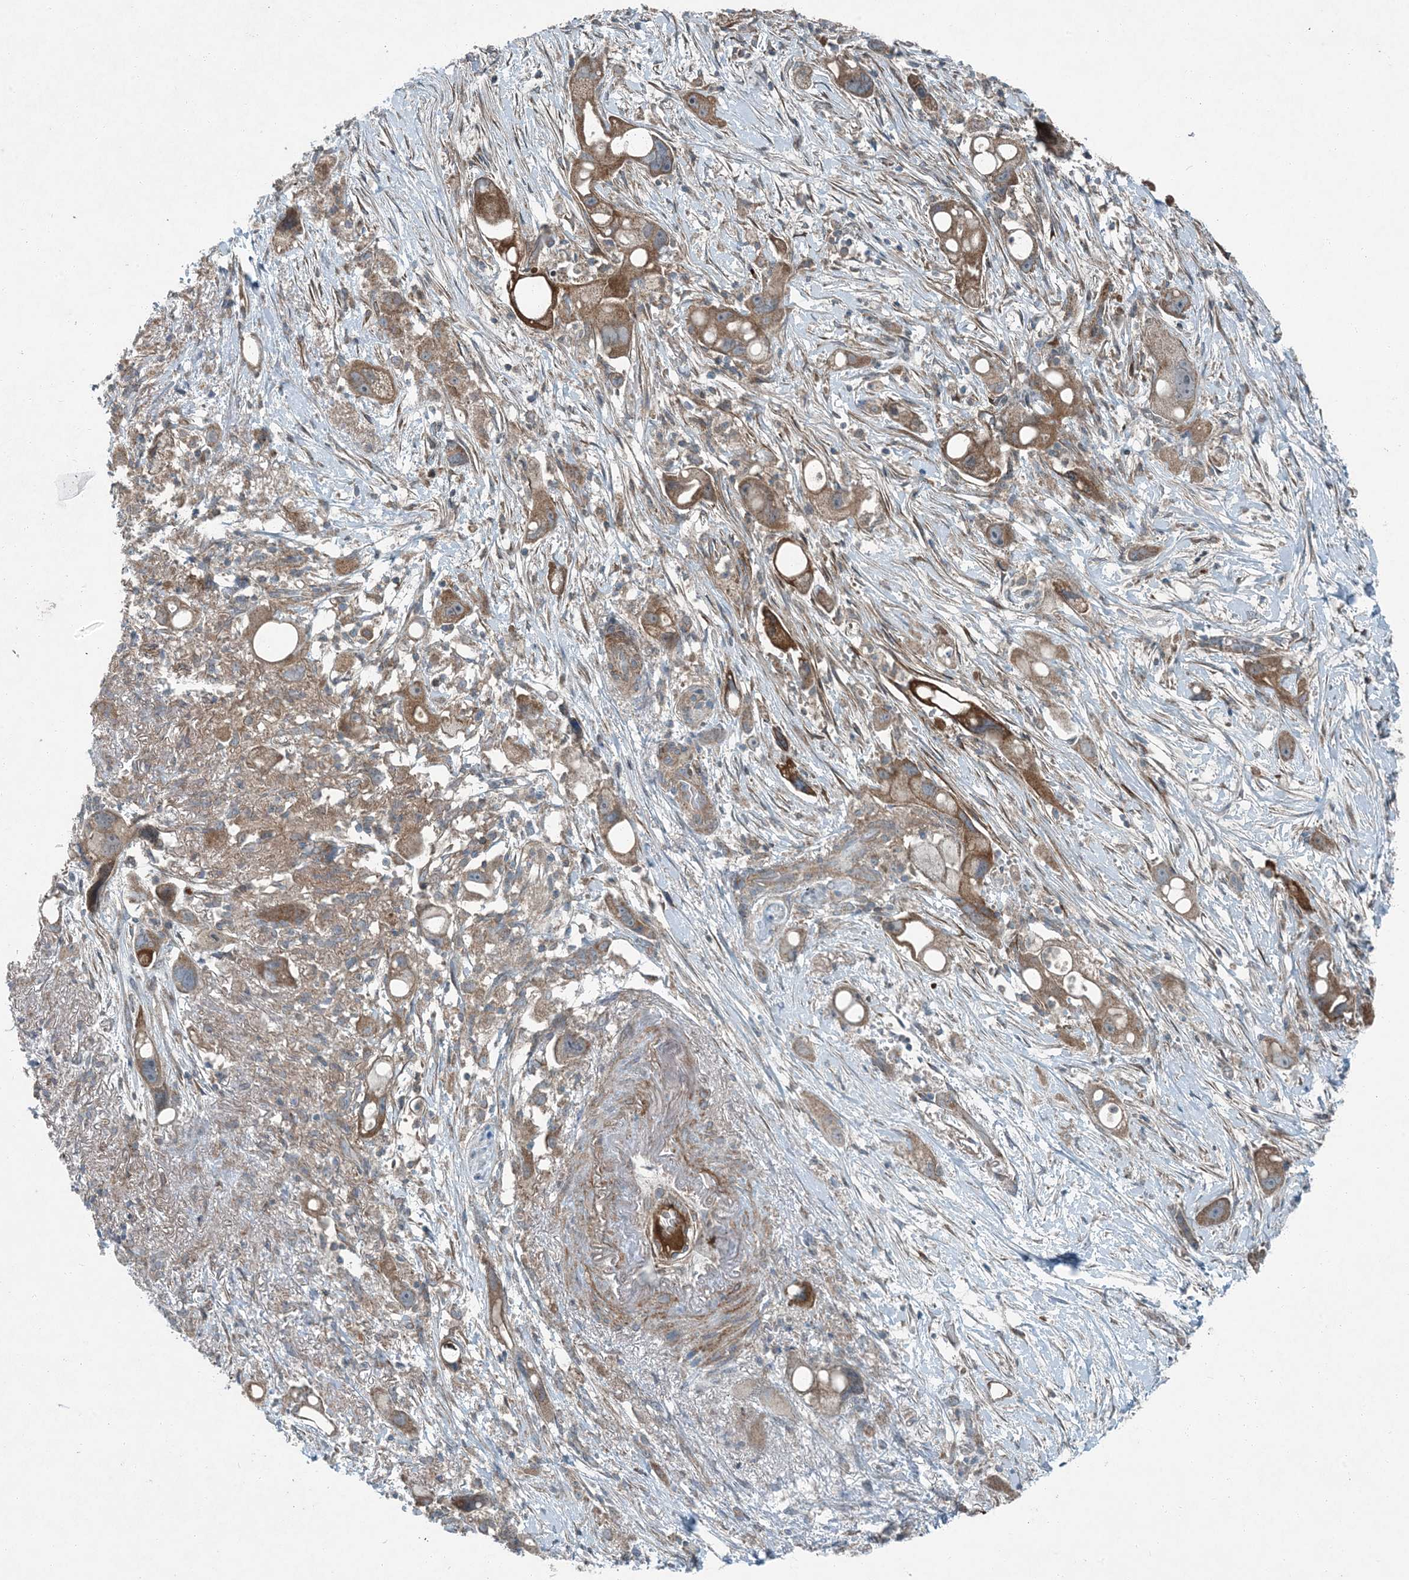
{"staining": {"intensity": "moderate", "quantity": ">75%", "location": "cytoplasmic/membranous"}, "tissue": "pancreatic cancer", "cell_type": "Tumor cells", "image_type": "cancer", "snomed": [{"axis": "morphology", "description": "Normal tissue, NOS"}, {"axis": "morphology", "description": "Adenocarcinoma, NOS"}, {"axis": "topography", "description": "Pancreas"}], "caption": "Pancreatic cancer (adenocarcinoma) stained with immunohistochemistry displays moderate cytoplasmic/membranous expression in about >75% of tumor cells.", "gene": "APOM", "patient": {"sex": "female", "age": 68}}